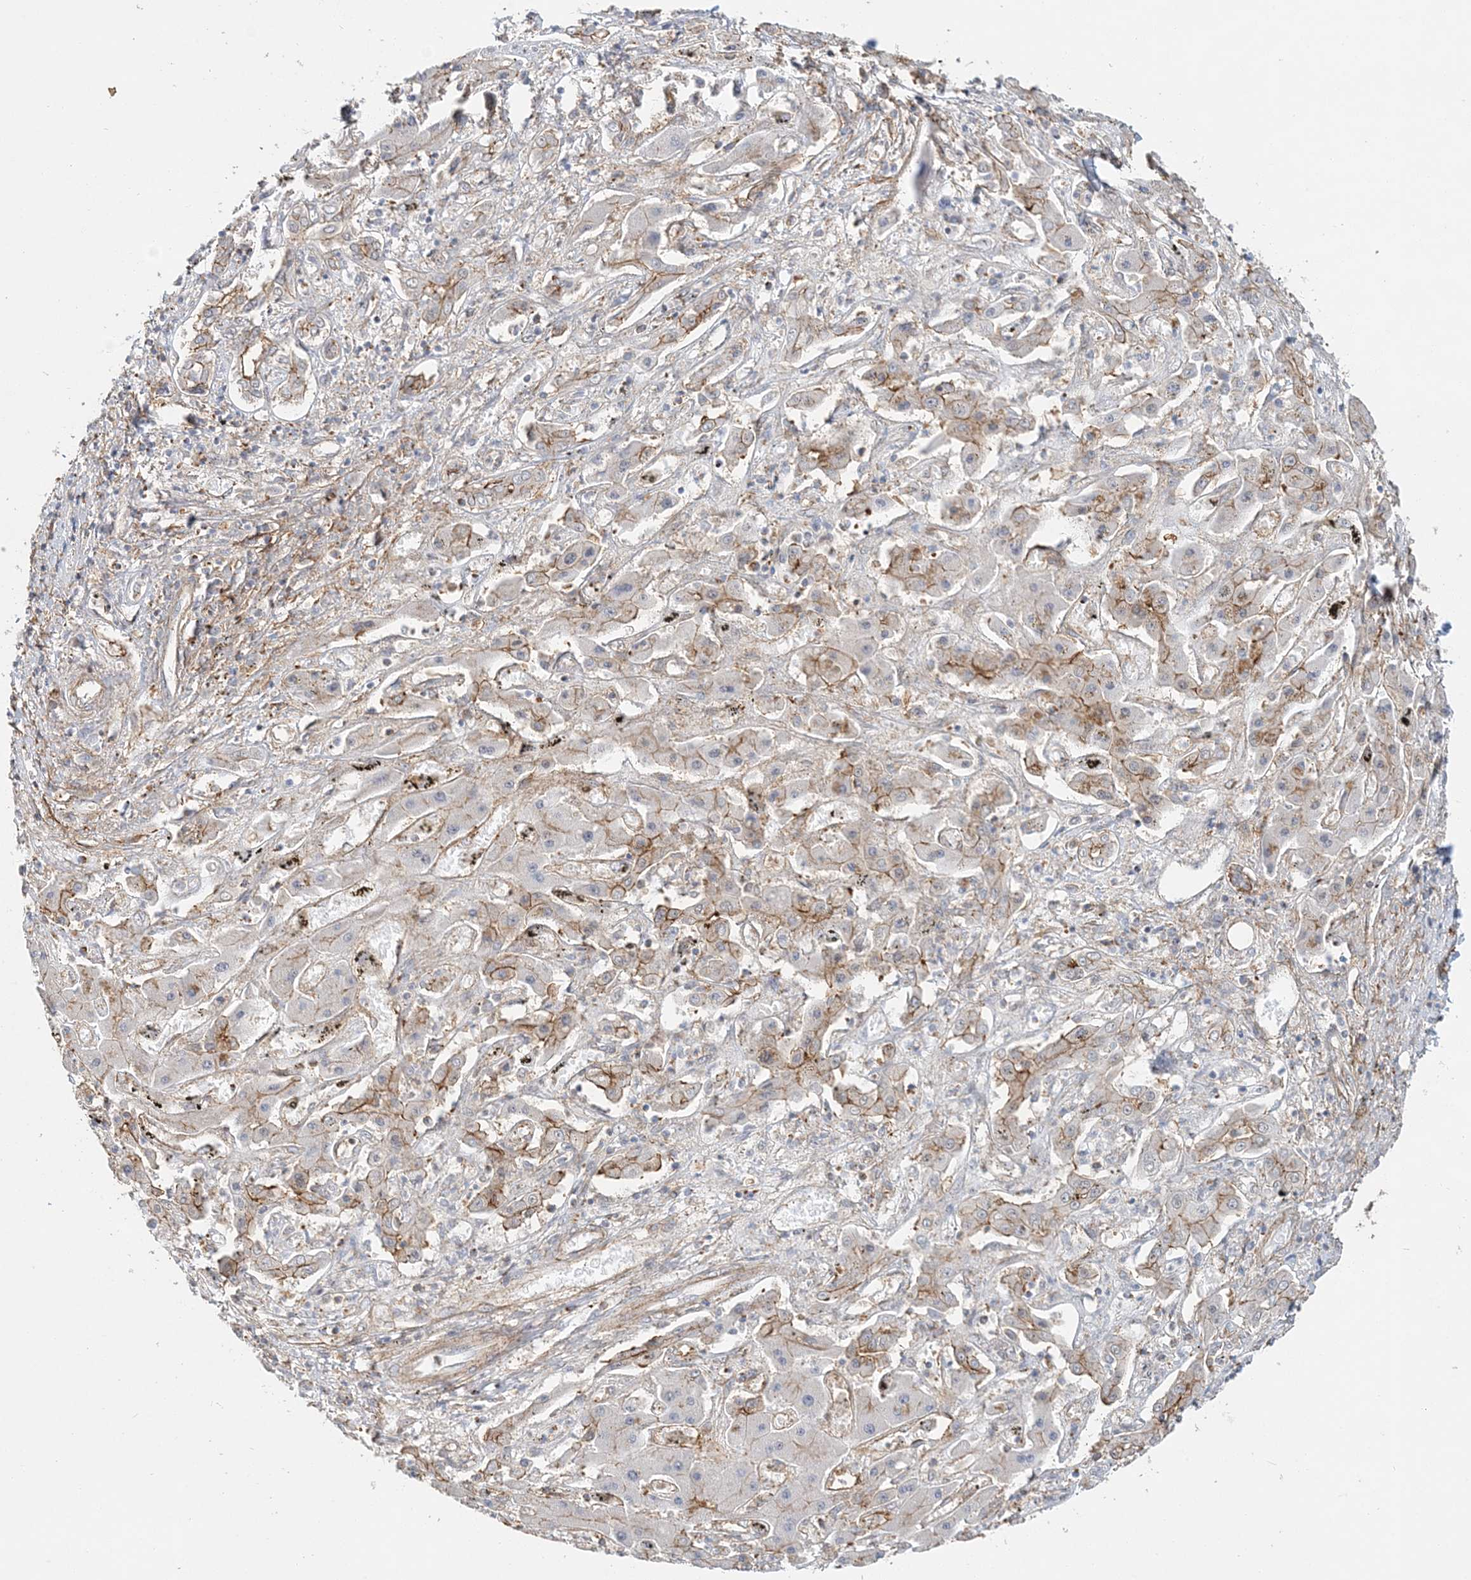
{"staining": {"intensity": "strong", "quantity": "<25%", "location": "cytoplasmic/membranous"}, "tissue": "liver cancer", "cell_type": "Tumor cells", "image_type": "cancer", "snomed": [{"axis": "morphology", "description": "Cholangiocarcinoma"}, {"axis": "topography", "description": "Liver"}], "caption": "Liver cancer (cholangiocarcinoma) stained with a protein marker displays strong staining in tumor cells.", "gene": "MAT2B", "patient": {"sex": "male", "age": 67}}